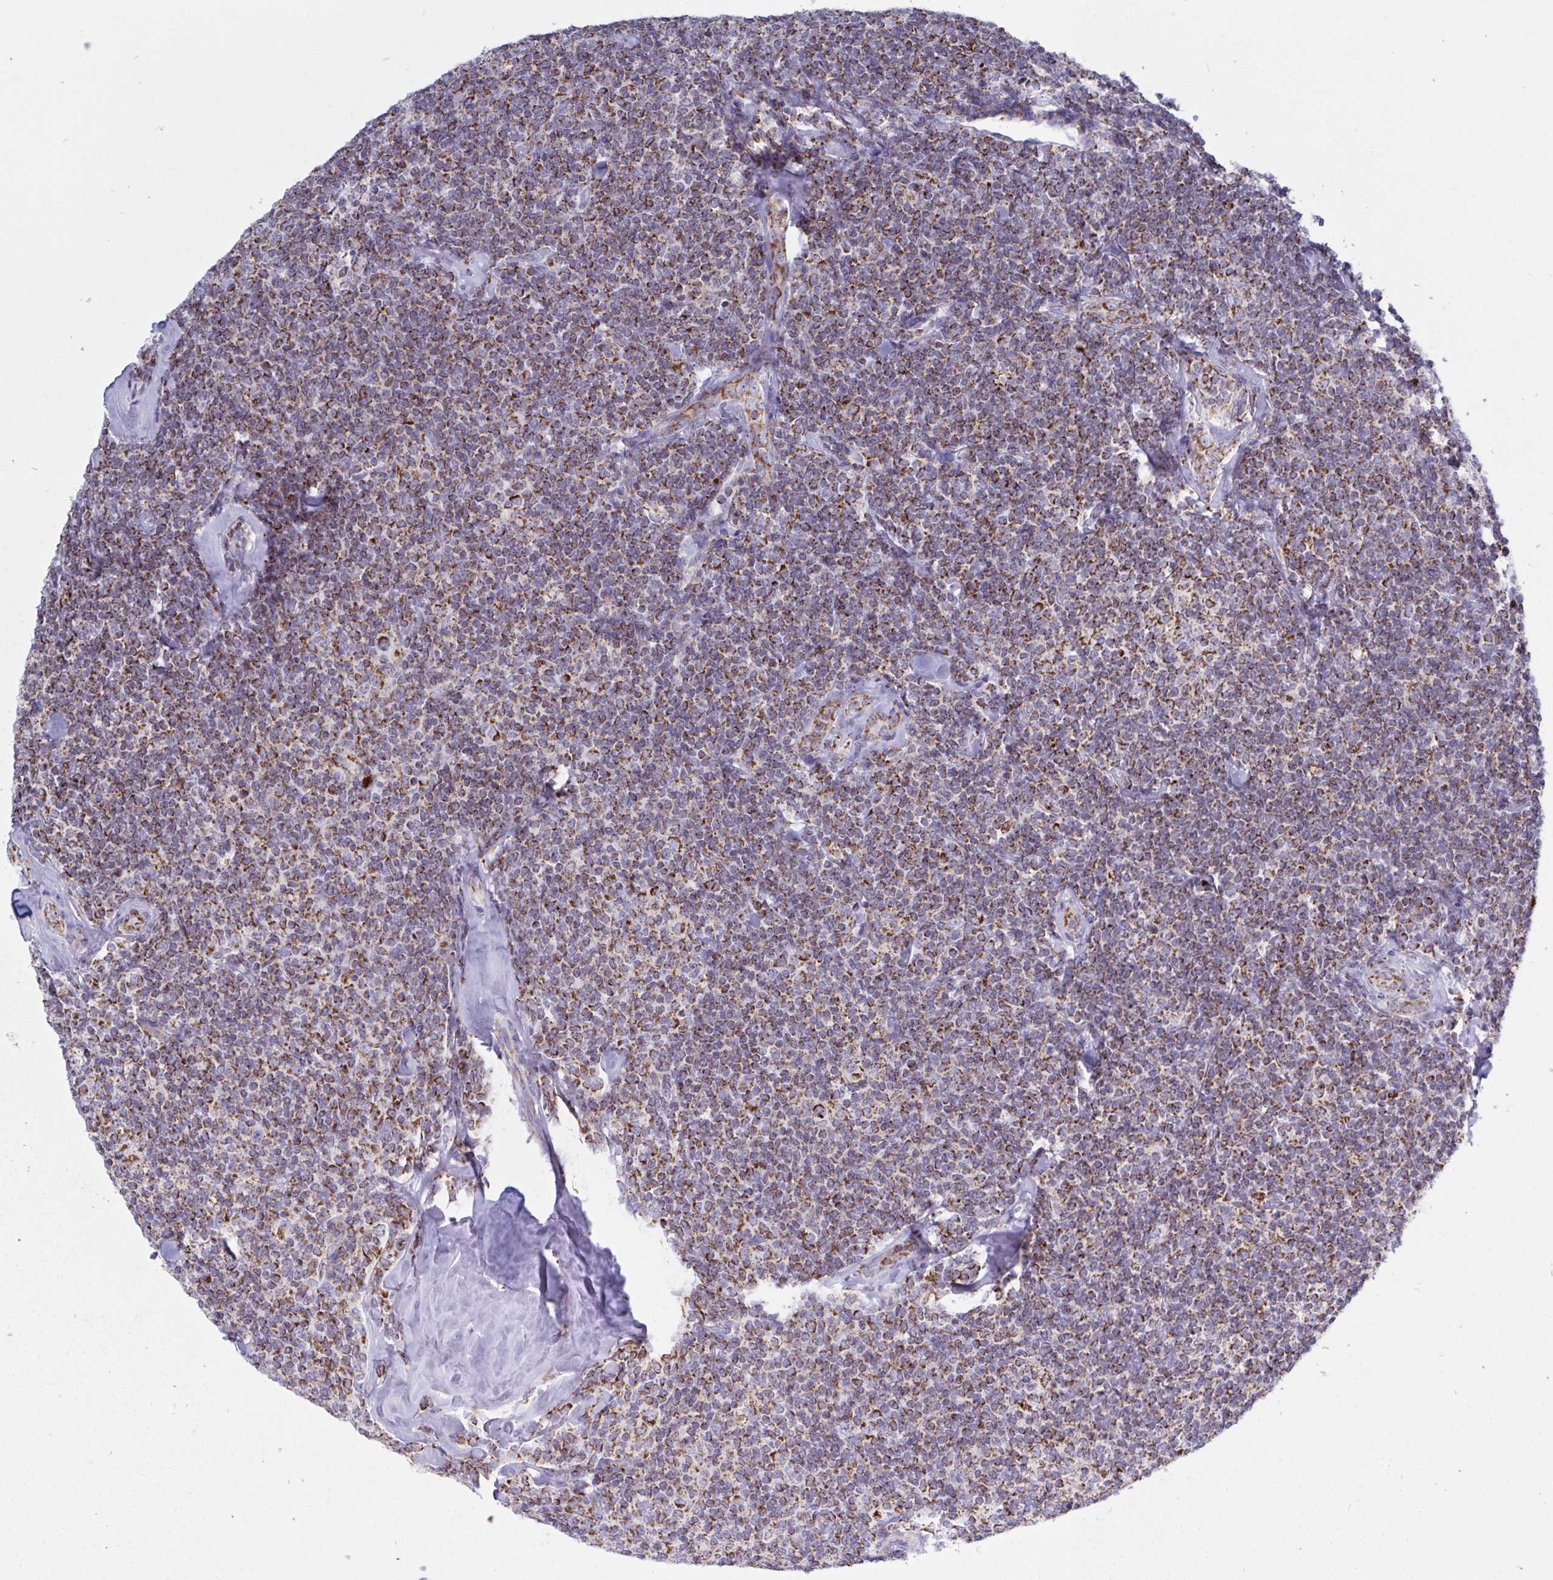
{"staining": {"intensity": "moderate", "quantity": "25%-75%", "location": "cytoplasmic/membranous"}, "tissue": "lymphoma", "cell_type": "Tumor cells", "image_type": "cancer", "snomed": [{"axis": "morphology", "description": "Malignant lymphoma, non-Hodgkin's type, Low grade"}, {"axis": "topography", "description": "Lymph node"}], "caption": "Immunohistochemistry (DAB) staining of human malignant lymphoma, non-Hodgkin's type (low-grade) demonstrates moderate cytoplasmic/membranous protein positivity in approximately 25%-75% of tumor cells. (Stains: DAB (3,3'-diaminobenzidine) in brown, nuclei in blue, Microscopy: brightfield microscopy at high magnification).", "gene": "HSPE1", "patient": {"sex": "female", "age": 56}}